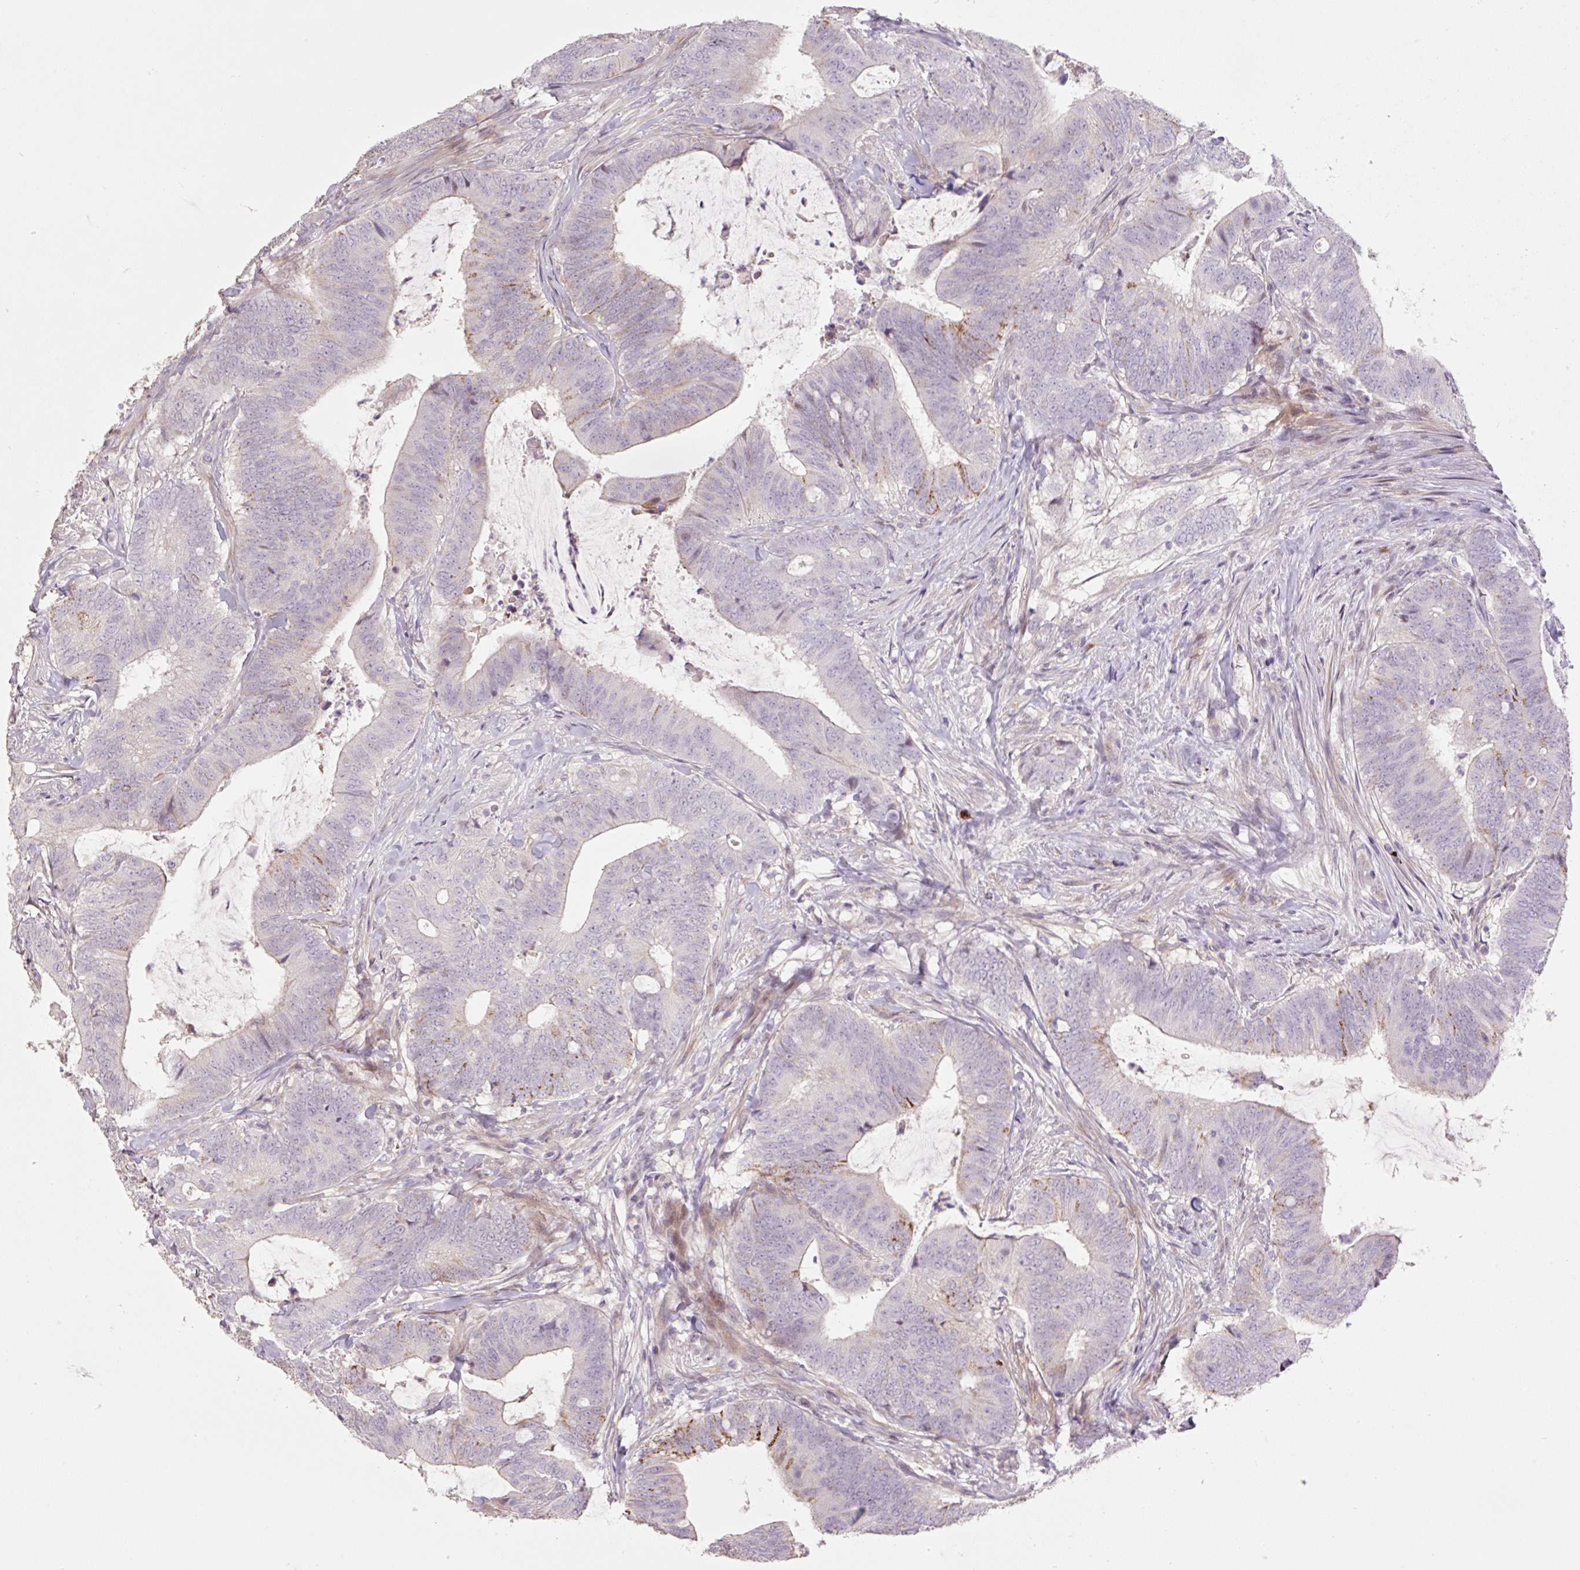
{"staining": {"intensity": "moderate", "quantity": "<25%", "location": "cytoplasmic/membranous,nuclear"}, "tissue": "colorectal cancer", "cell_type": "Tumor cells", "image_type": "cancer", "snomed": [{"axis": "morphology", "description": "Adenocarcinoma, NOS"}, {"axis": "topography", "description": "Colon"}], "caption": "Brown immunohistochemical staining in colorectal cancer demonstrates moderate cytoplasmic/membranous and nuclear expression in about <25% of tumor cells. (DAB IHC with brightfield microscopy, high magnification).", "gene": "ZNF552", "patient": {"sex": "female", "age": 43}}